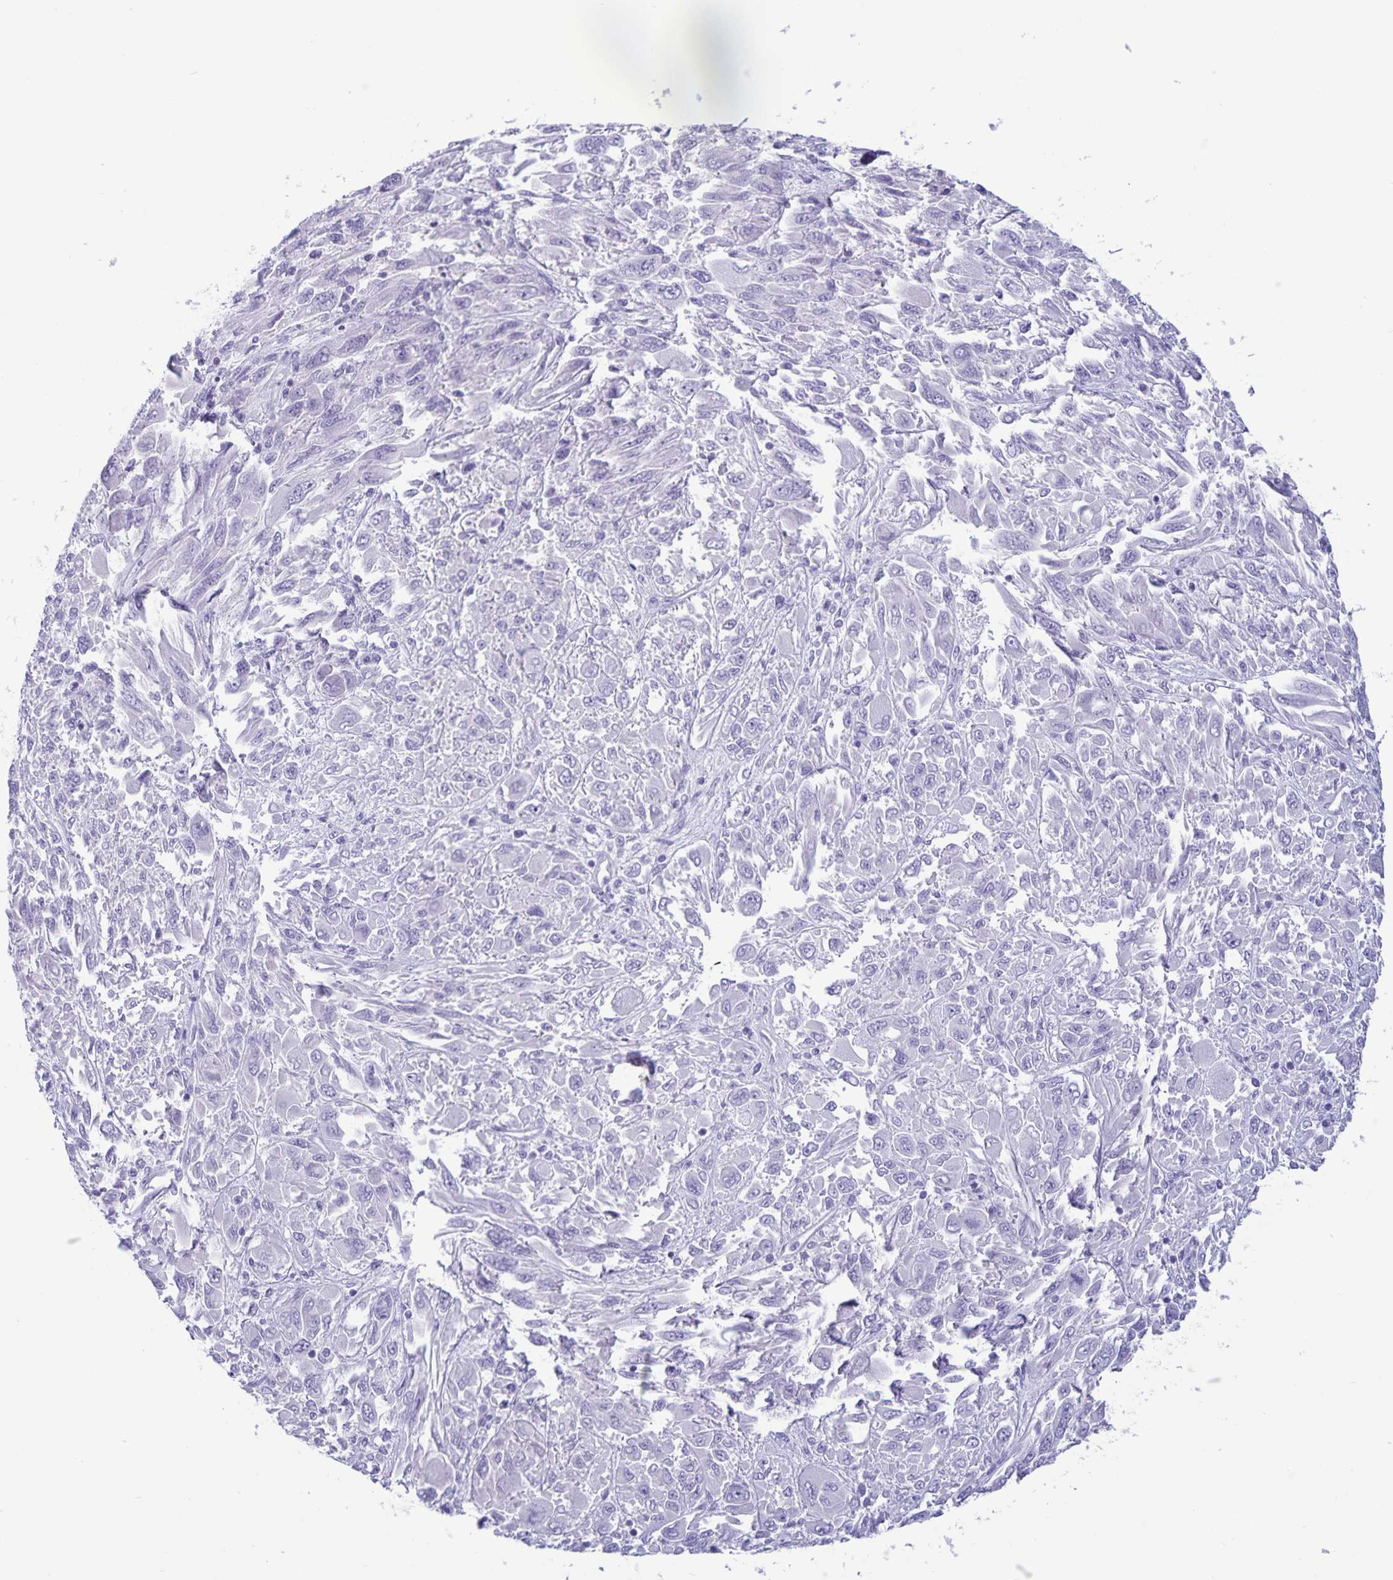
{"staining": {"intensity": "negative", "quantity": "none", "location": "none"}, "tissue": "melanoma", "cell_type": "Tumor cells", "image_type": "cancer", "snomed": [{"axis": "morphology", "description": "Malignant melanoma, NOS"}, {"axis": "topography", "description": "Skin"}], "caption": "High power microscopy photomicrograph of an IHC photomicrograph of malignant melanoma, revealing no significant expression in tumor cells.", "gene": "IBTK", "patient": {"sex": "female", "age": 91}}